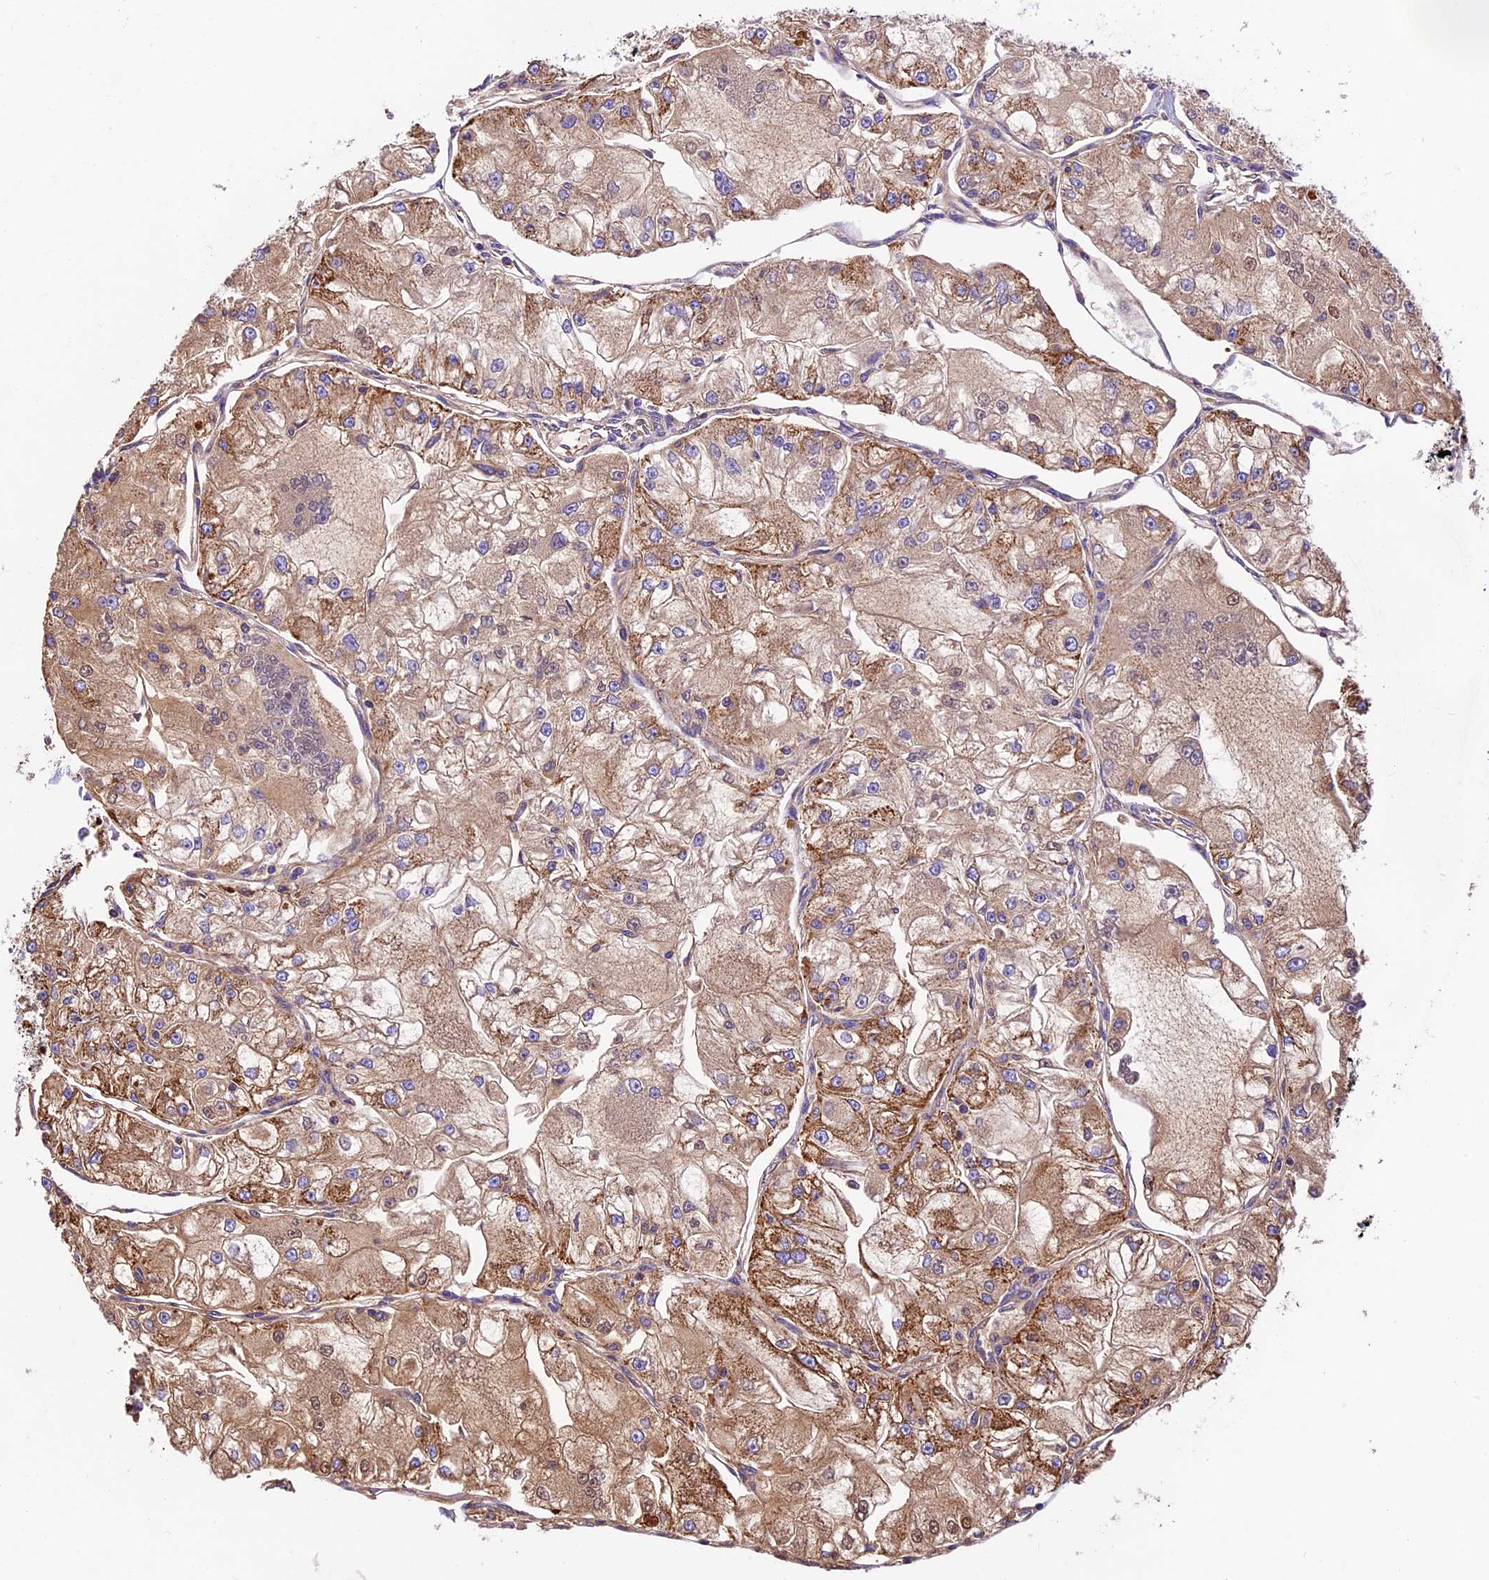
{"staining": {"intensity": "moderate", "quantity": ">75%", "location": "cytoplasmic/membranous"}, "tissue": "renal cancer", "cell_type": "Tumor cells", "image_type": "cancer", "snomed": [{"axis": "morphology", "description": "Adenocarcinoma, NOS"}, {"axis": "topography", "description": "Kidney"}], "caption": "This image reveals immunohistochemistry staining of renal cancer, with medium moderate cytoplasmic/membranous expression in about >75% of tumor cells.", "gene": "DCAF5", "patient": {"sex": "female", "age": 72}}